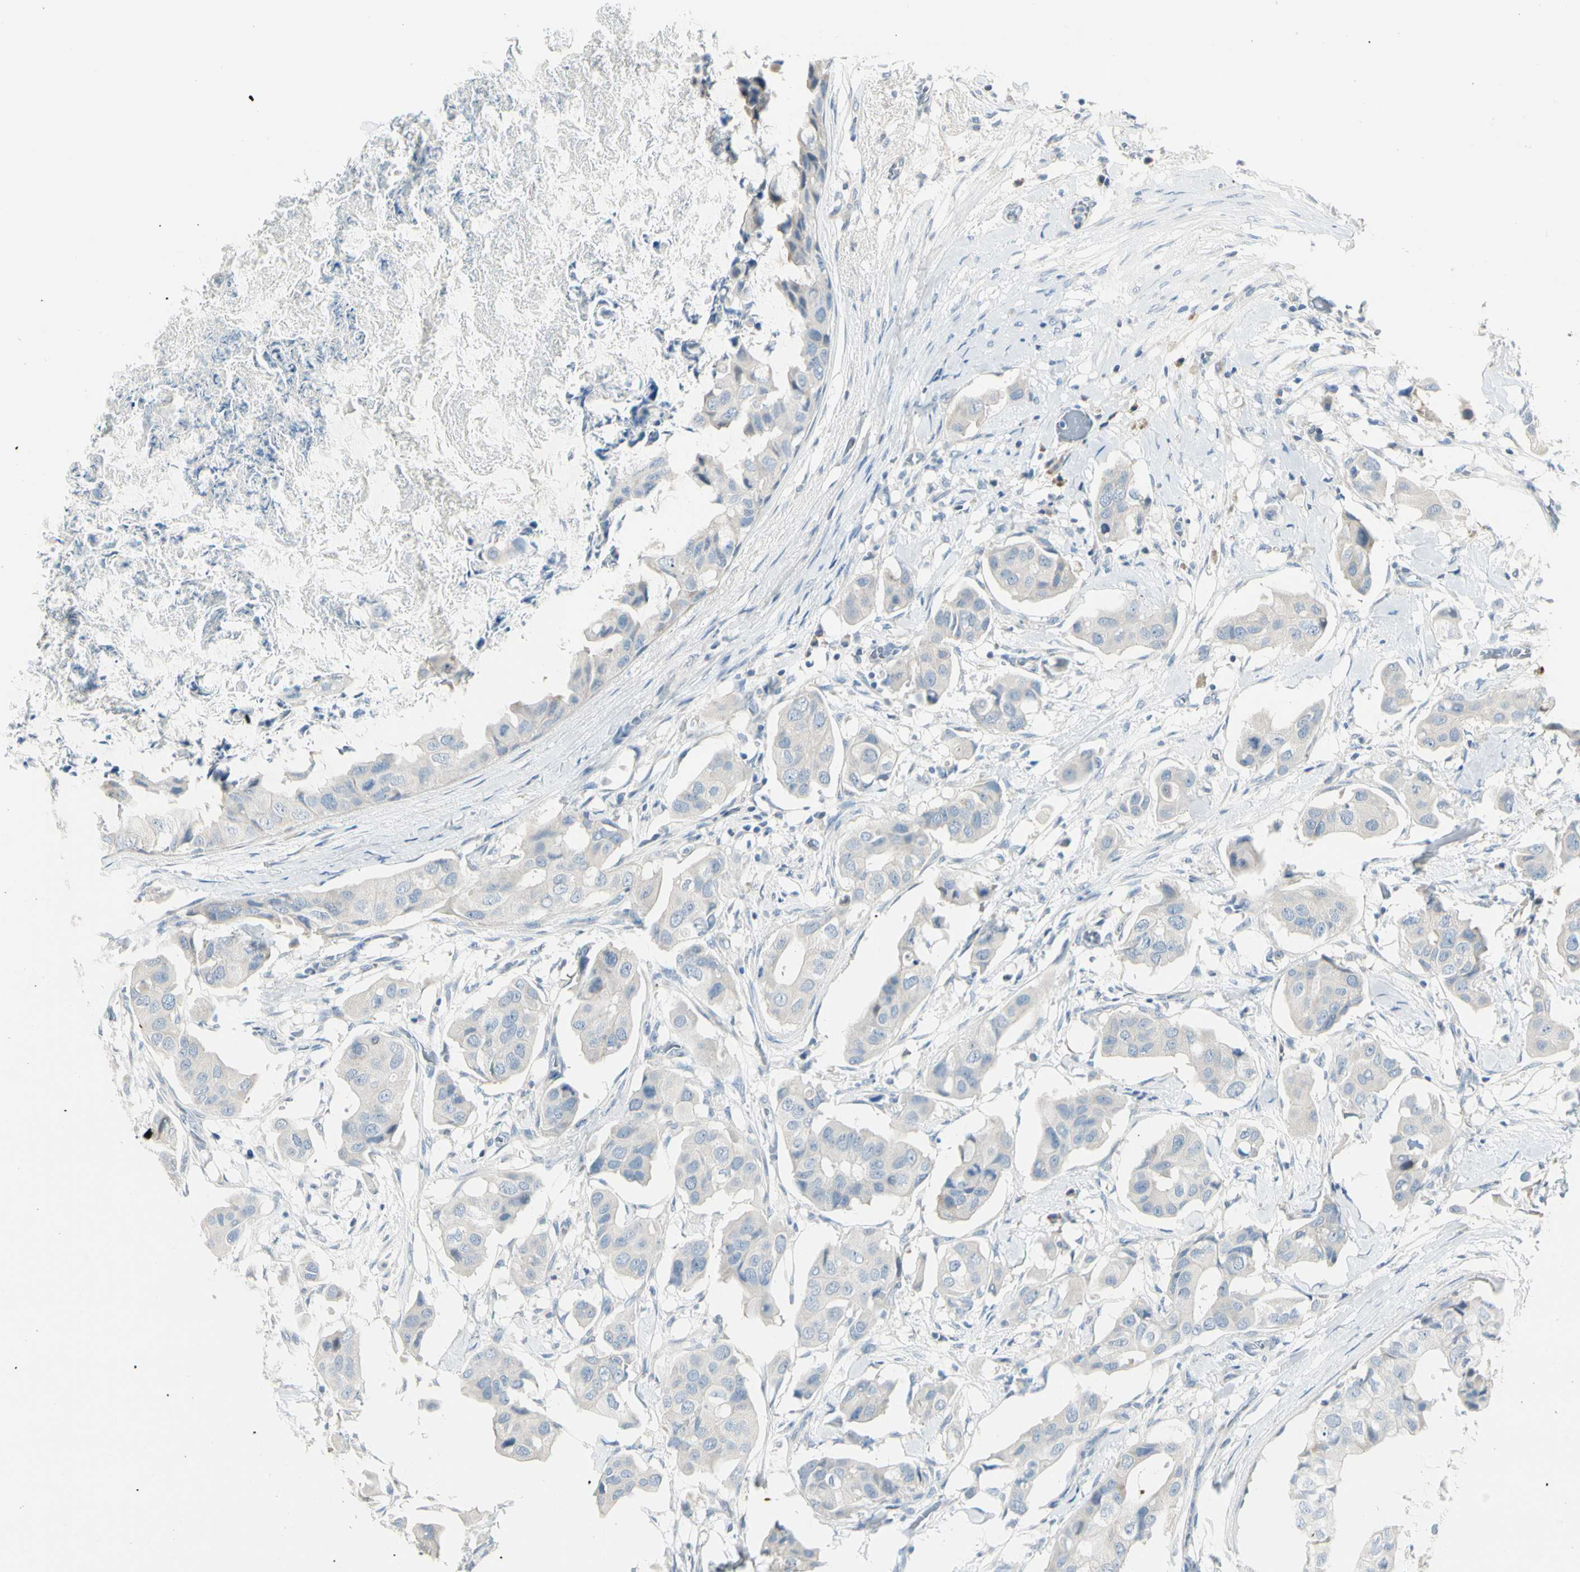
{"staining": {"intensity": "negative", "quantity": "none", "location": "none"}, "tissue": "breast cancer", "cell_type": "Tumor cells", "image_type": "cancer", "snomed": [{"axis": "morphology", "description": "Duct carcinoma"}, {"axis": "topography", "description": "Breast"}], "caption": "Tumor cells show no significant staining in breast cancer.", "gene": "SLC6A15", "patient": {"sex": "female", "age": 40}}